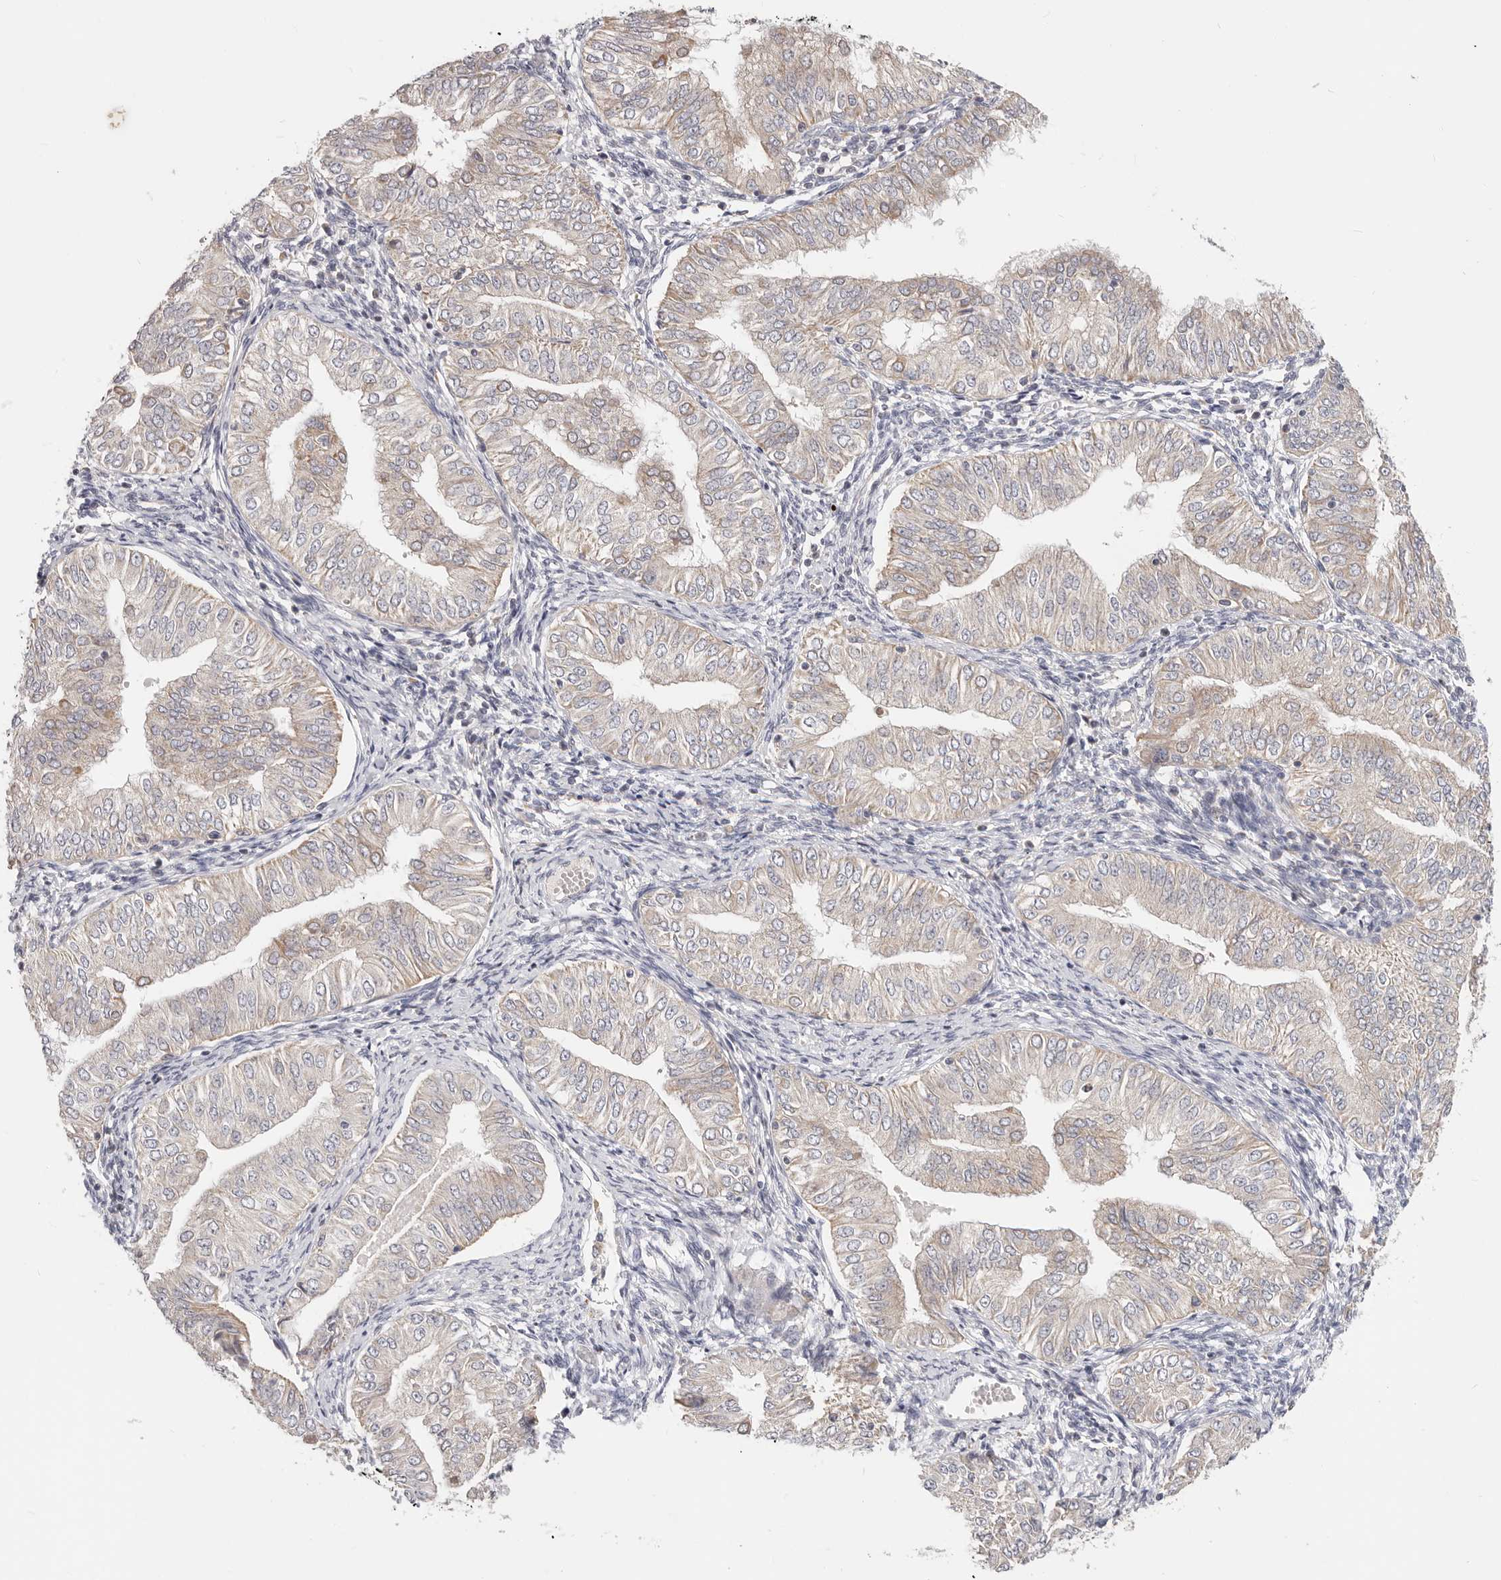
{"staining": {"intensity": "weak", "quantity": "<25%", "location": "cytoplasmic/membranous"}, "tissue": "endometrial cancer", "cell_type": "Tumor cells", "image_type": "cancer", "snomed": [{"axis": "morphology", "description": "Normal tissue, NOS"}, {"axis": "morphology", "description": "Adenocarcinoma, NOS"}, {"axis": "topography", "description": "Endometrium"}], "caption": "This is an IHC histopathology image of human endometrial cancer (adenocarcinoma). There is no expression in tumor cells.", "gene": "TFB2M", "patient": {"sex": "female", "age": 53}}